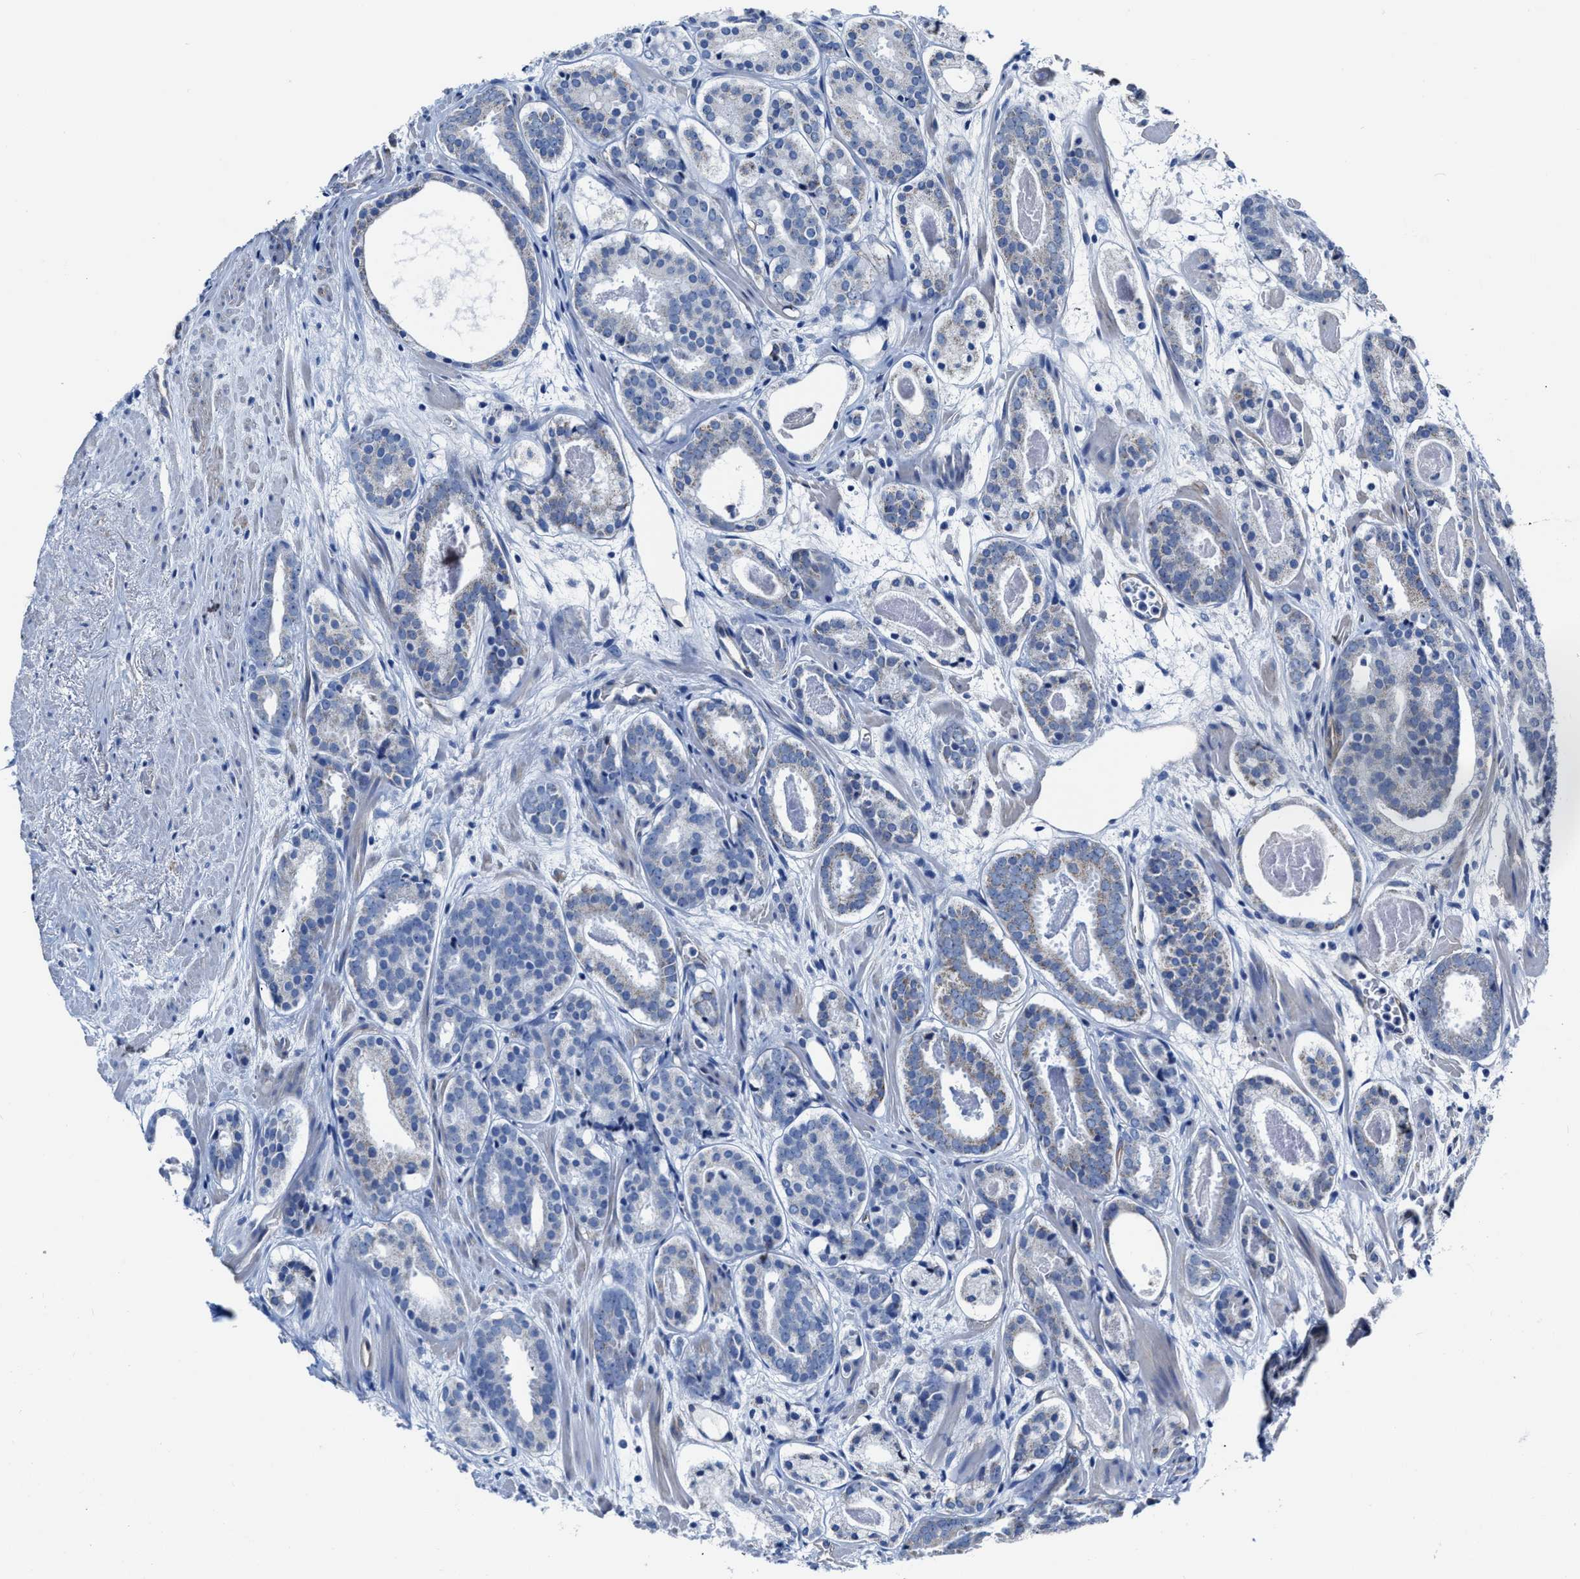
{"staining": {"intensity": "negative", "quantity": "none", "location": "none"}, "tissue": "prostate cancer", "cell_type": "Tumor cells", "image_type": "cancer", "snomed": [{"axis": "morphology", "description": "Adenocarcinoma, Low grade"}, {"axis": "topography", "description": "Prostate"}], "caption": "This is a micrograph of immunohistochemistry staining of prostate cancer, which shows no expression in tumor cells. The staining is performed using DAB (3,3'-diaminobenzidine) brown chromogen with nuclei counter-stained in using hematoxylin.", "gene": "KCNMB3", "patient": {"sex": "male", "age": 69}}